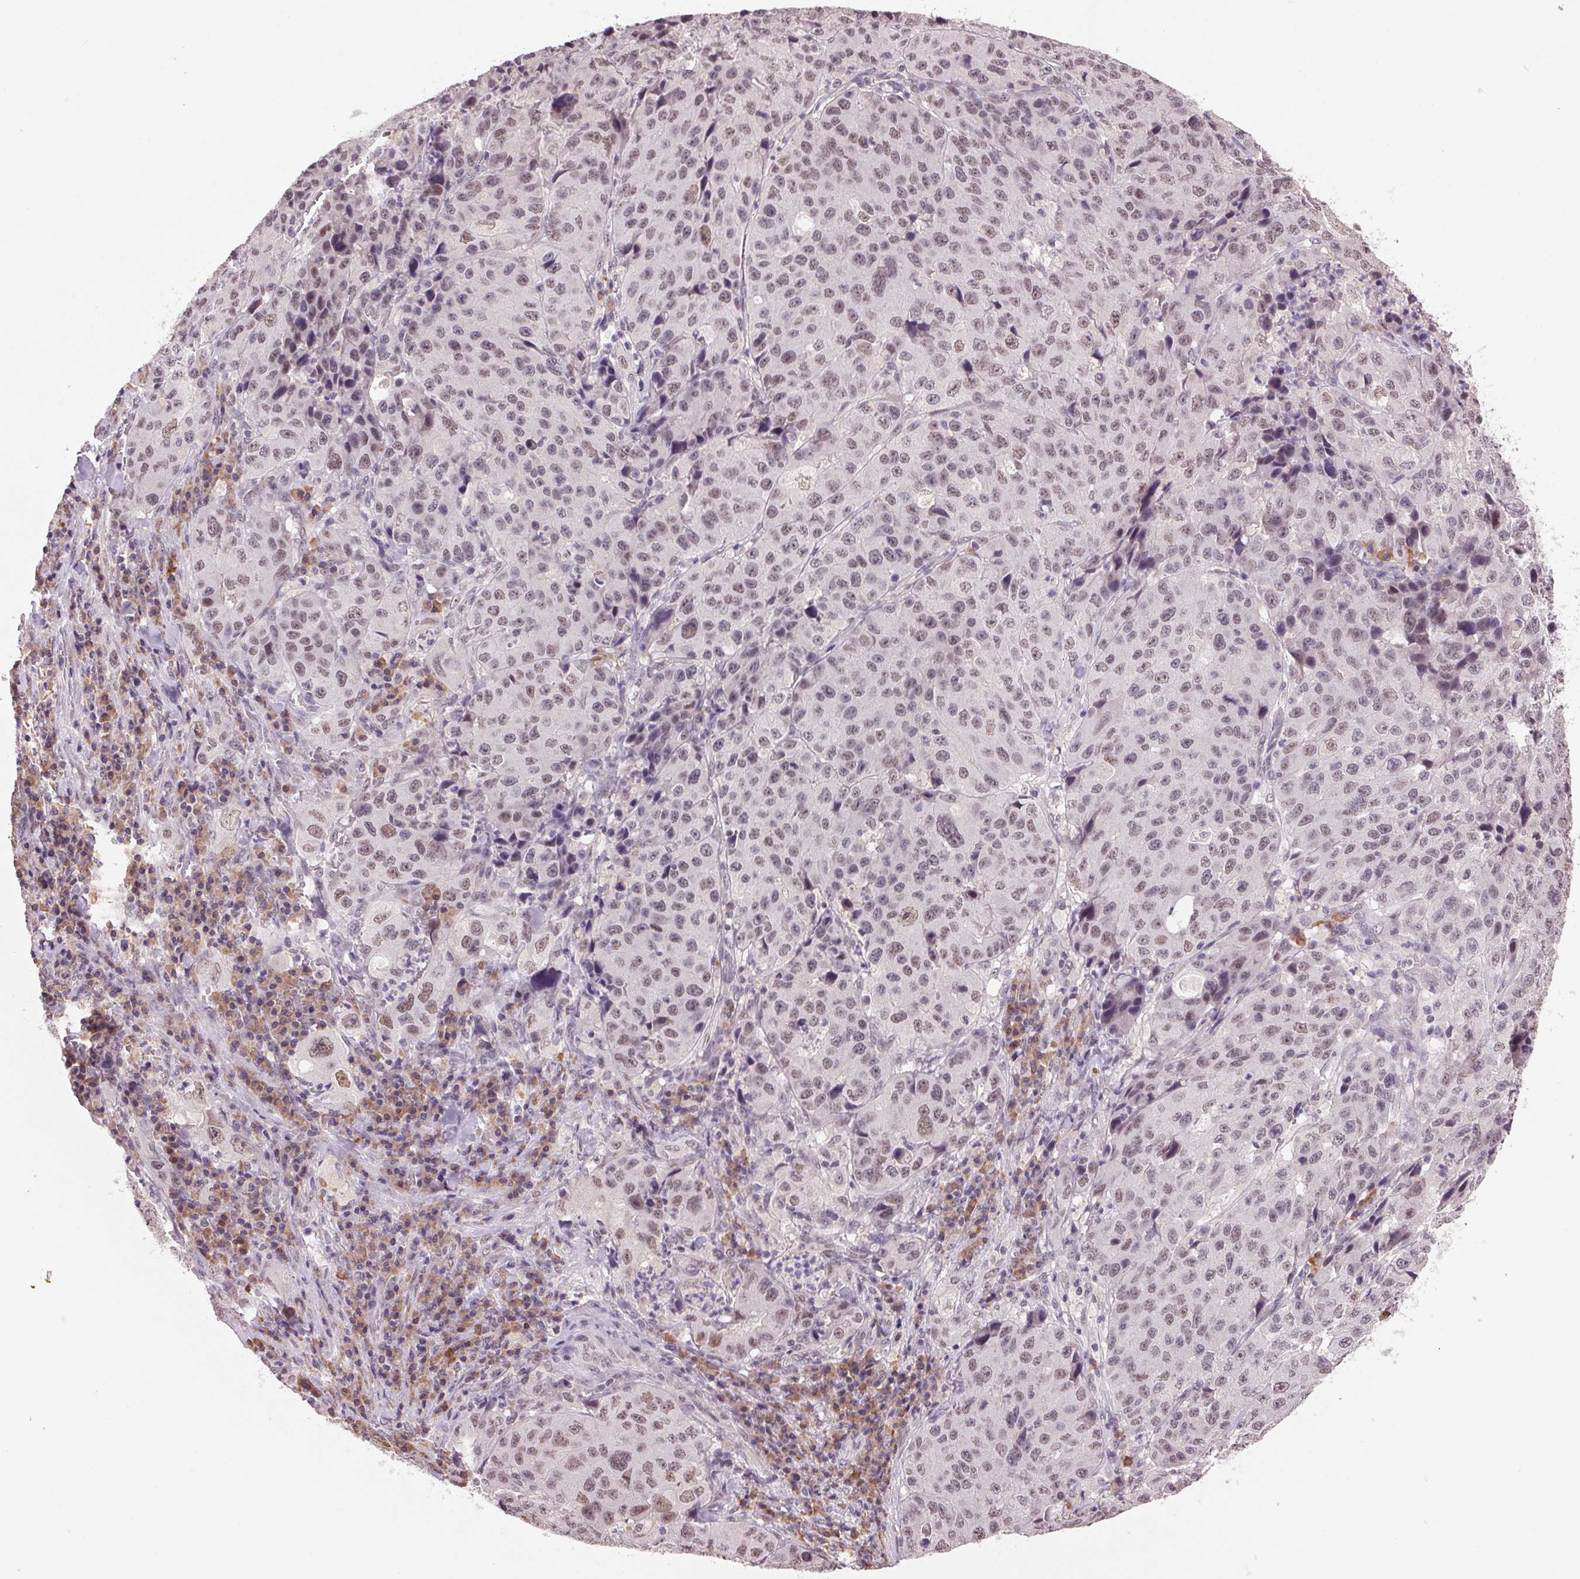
{"staining": {"intensity": "weak", "quantity": ">75%", "location": "nuclear"}, "tissue": "stomach cancer", "cell_type": "Tumor cells", "image_type": "cancer", "snomed": [{"axis": "morphology", "description": "Adenocarcinoma, NOS"}, {"axis": "topography", "description": "Stomach"}], "caption": "This is an image of IHC staining of stomach adenocarcinoma, which shows weak positivity in the nuclear of tumor cells.", "gene": "ZBTB4", "patient": {"sex": "male", "age": 71}}